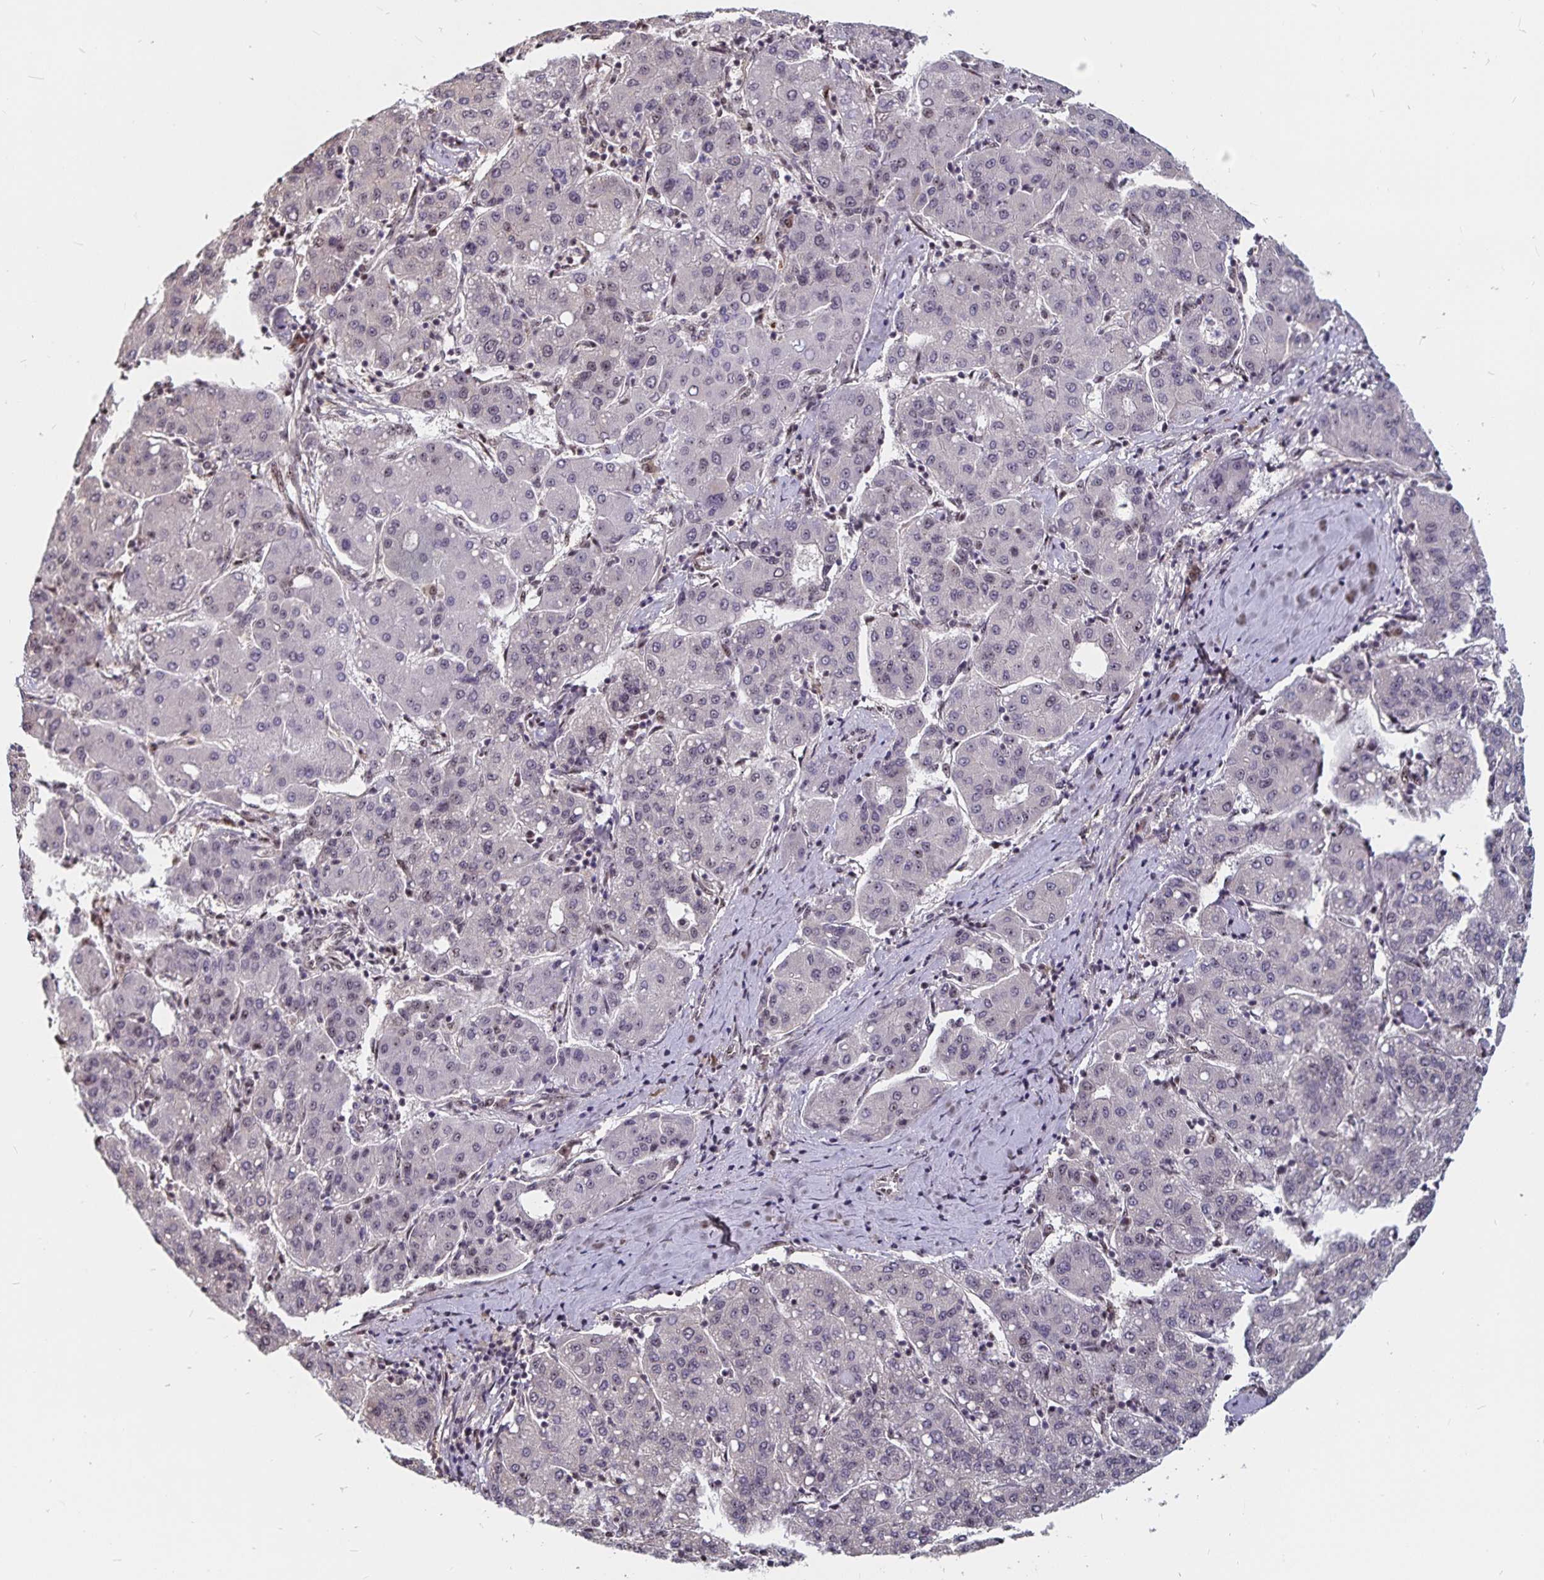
{"staining": {"intensity": "negative", "quantity": "none", "location": "none"}, "tissue": "liver cancer", "cell_type": "Tumor cells", "image_type": "cancer", "snomed": [{"axis": "morphology", "description": "Carcinoma, Hepatocellular, NOS"}, {"axis": "topography", "description": "Liver"}], "caption": "An image of liver cancer (hepatocellular carcinoma) stained for a protein demonstrates no brown staining in tumor cells.", "gene": "LAS1L", "patient": {"sex": "male", "age": 65}}